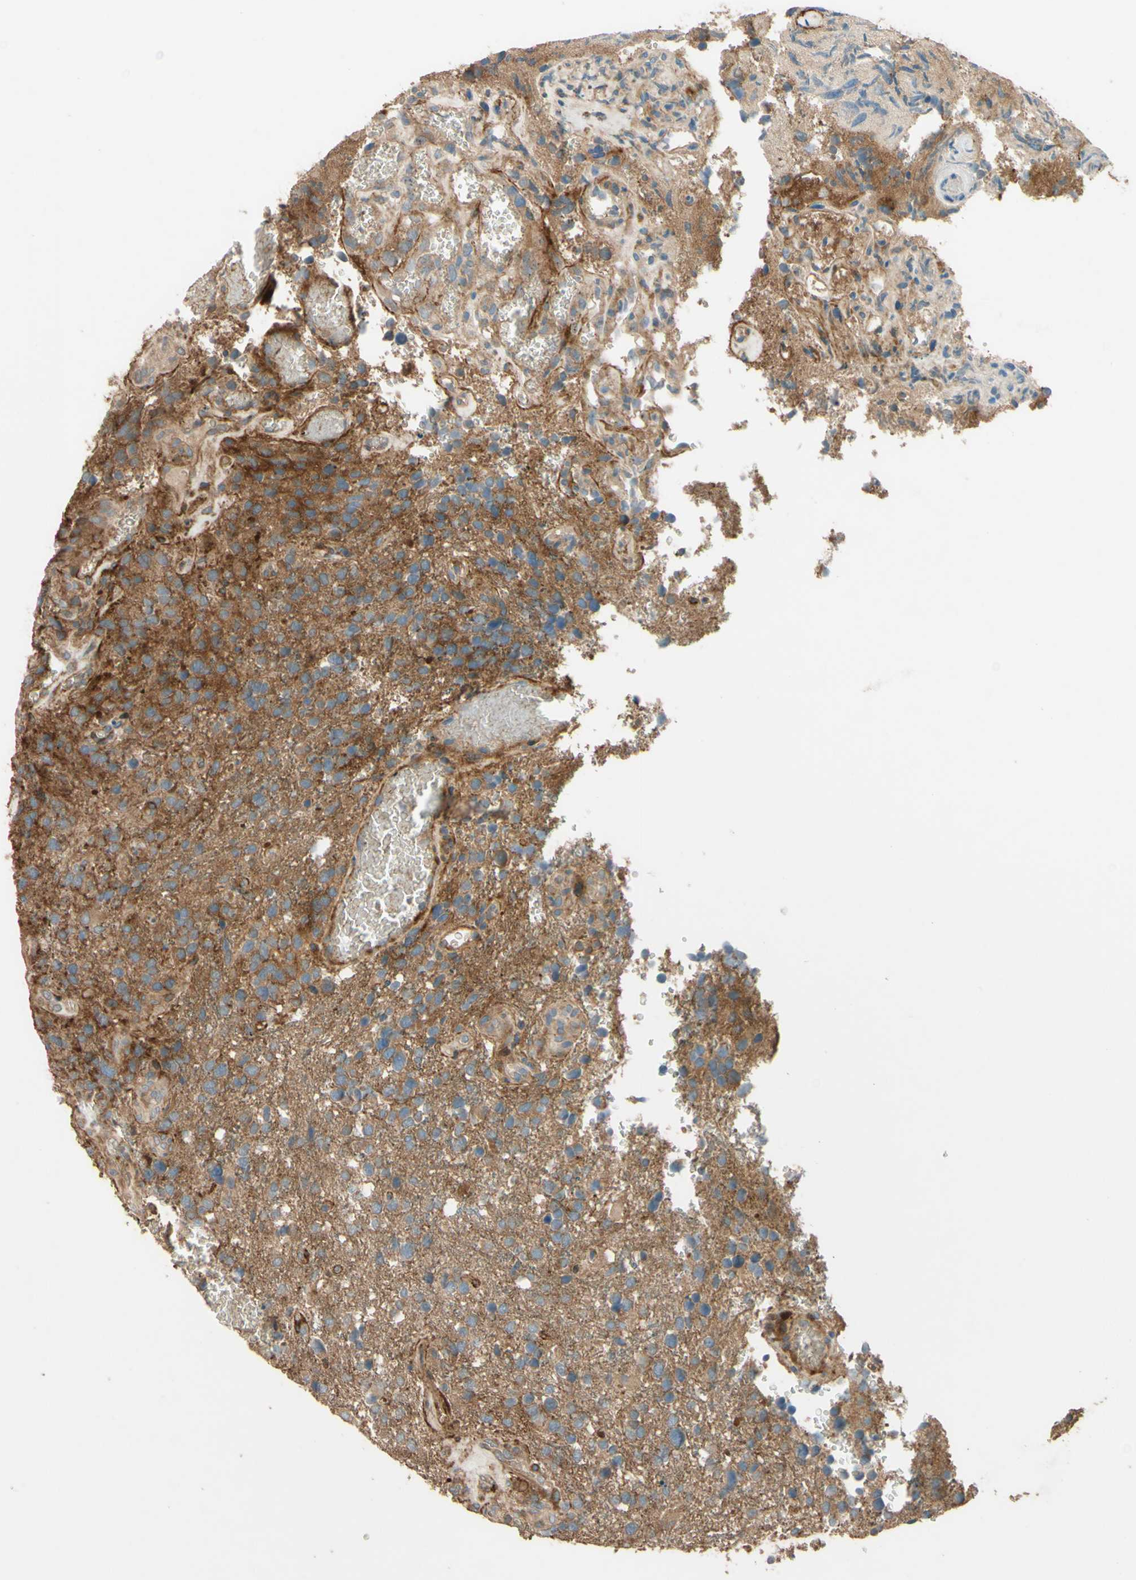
{"staining": {"intensity": "moderate", "quantity": "25%-75%", "location": "cytoplasmic/membranous"}, "tissue": "glioma", "cell_type": "Tumor cells", "image_type": "cancer", "snomed": [{"axis": "morphology", "description": "Glioma, malignant, High grade"}, {"axis": "topography", "description": "Brain"}], "caption": "Tumor cells display medium levels of moderate cytoplasmic/membranous staining in approximately 25%-75% of cells in high-grade glioma (malignant).", "gene": "ADAM17", "patient": {"sex": "female", "age": 58}}